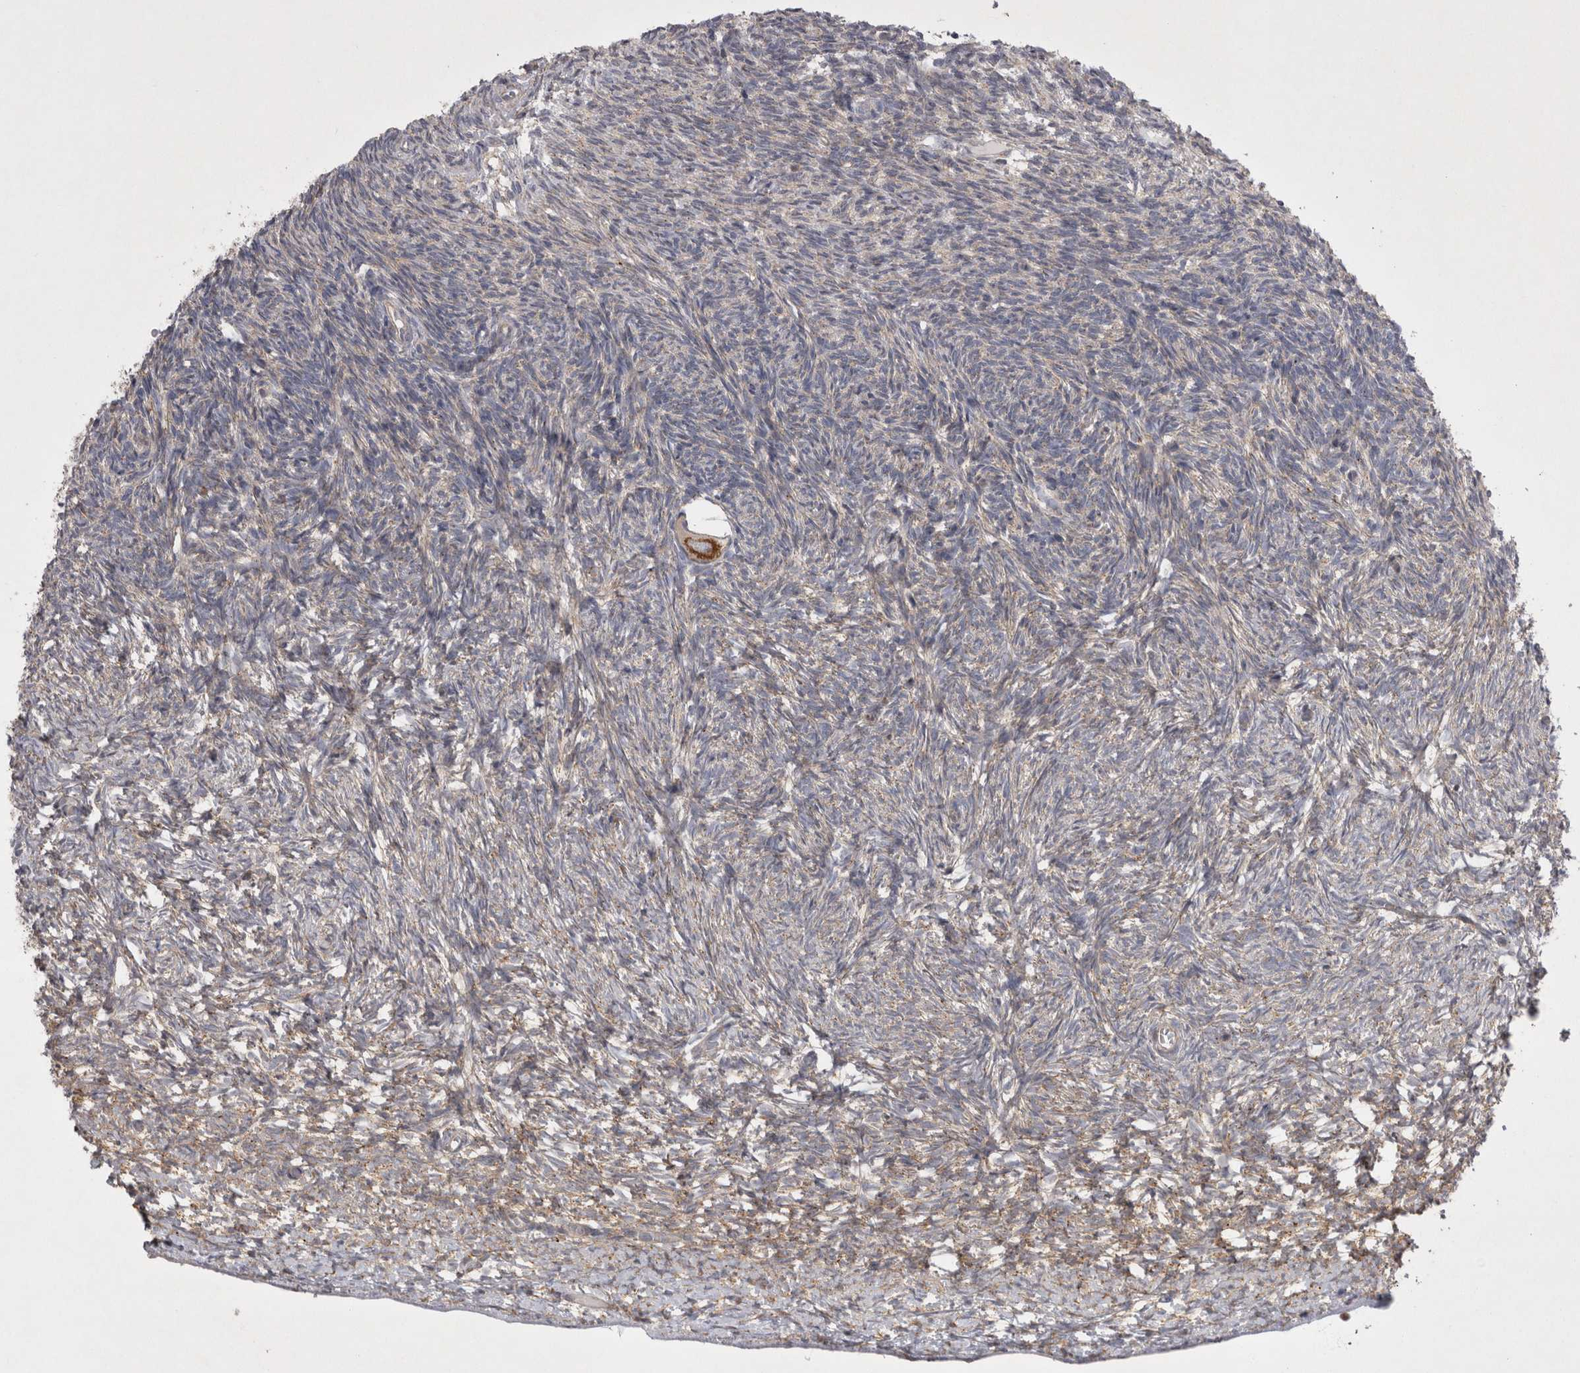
{"staining": {"intensity": "moderate", "quantity": ">75%", "location": "cytoplasmic/membranous"}, "tissue": "ovary", "cell_type": "Follicle cells", "image_type": "normal", "snomed": [{"axis": "morphology", "description": "Normal tissue, NOS"}, {"axis": "topography", "description": "Ovary"}], "caption": "This is a micrograph of immunohistochemistry (IHC) staining of benign ovary, which shows moderate staining in the cytoplasmic/membranous of follicle cells.", "gene": "TSPOAP1", "patient": {"sex": "female", "age": 34}}